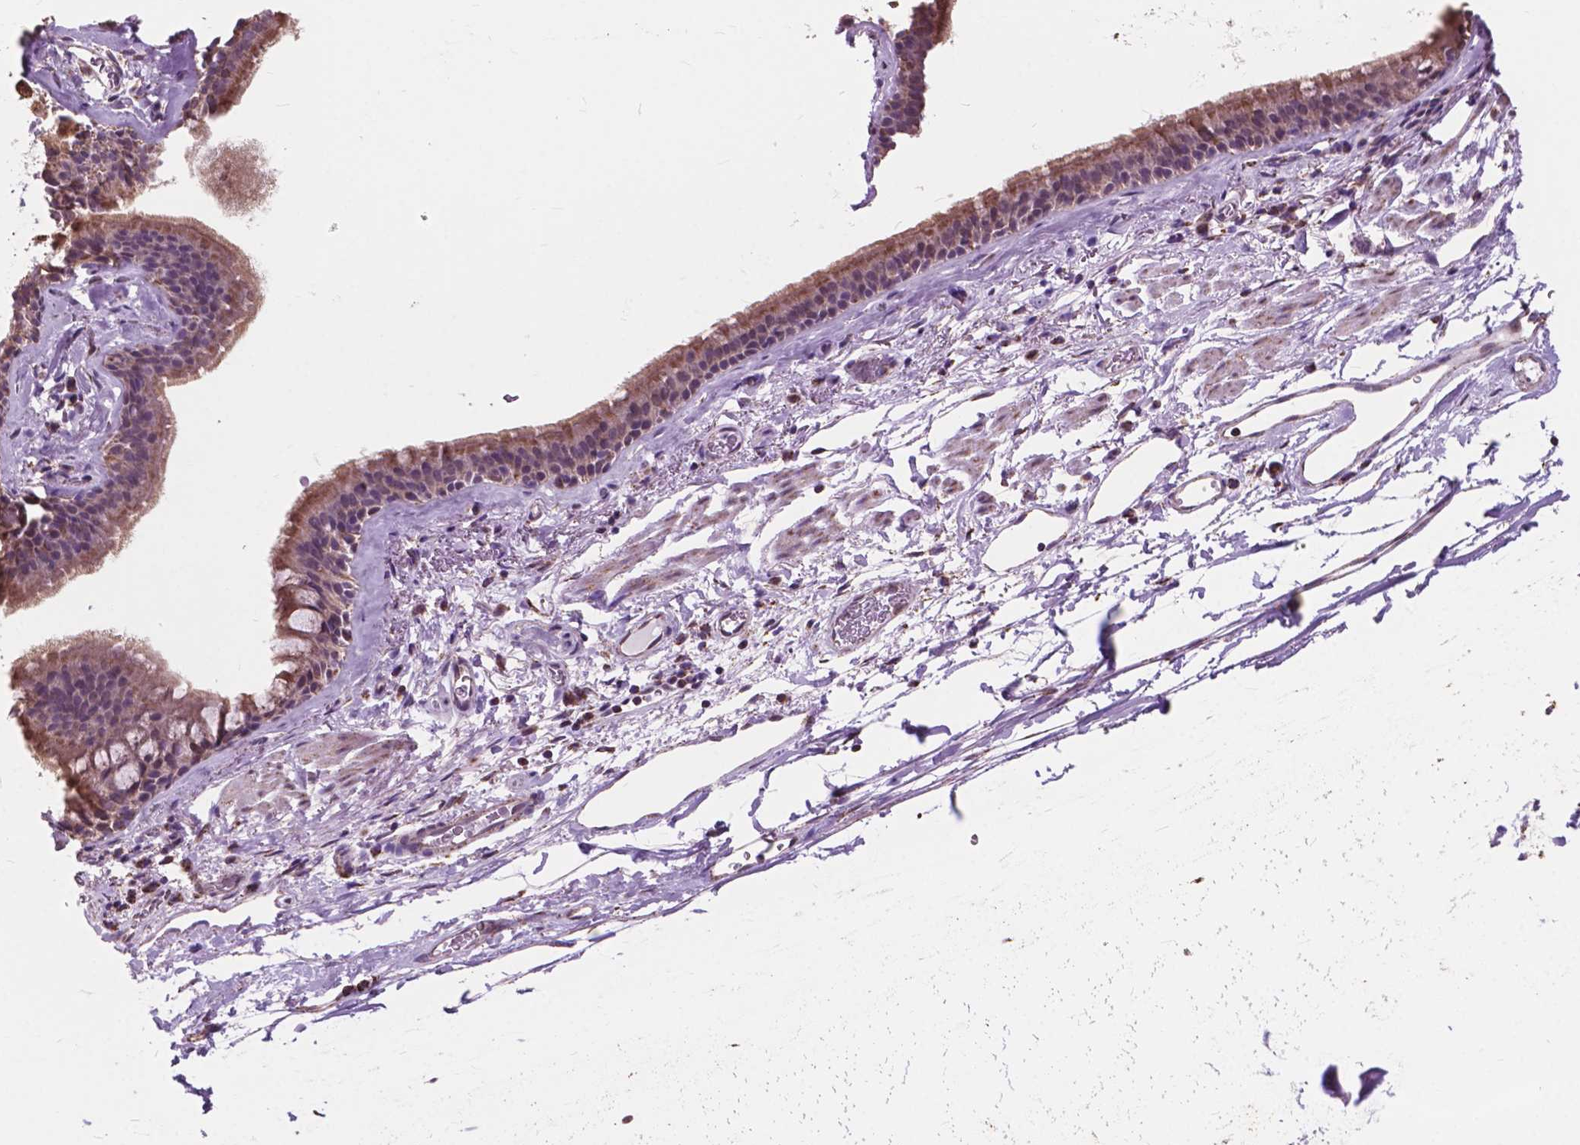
{"staining": {"intensity": "moderate", "quantity": ">75%", "location": "cytoplasmic/membranous"}, "tissue": "bronchus", "cell_type": "Respiratory epithelial cells", "image_type": "normal", "snomed": [{"axis": "morphology", "description": "Normal tissue, NOS"}, {"axis": "topography", "description": "Cartilage tissue"}, {"axis": "topography", "description": "Bronchus"}], "caption": "Immunohistochemical staining of normal bronchus shows moderate cytoplasmic/membranous protein staining in approximately >75% of respiratory epithelial cells.", "gene": "SCOC", "patient": {"sex": "male", "age": 58}}